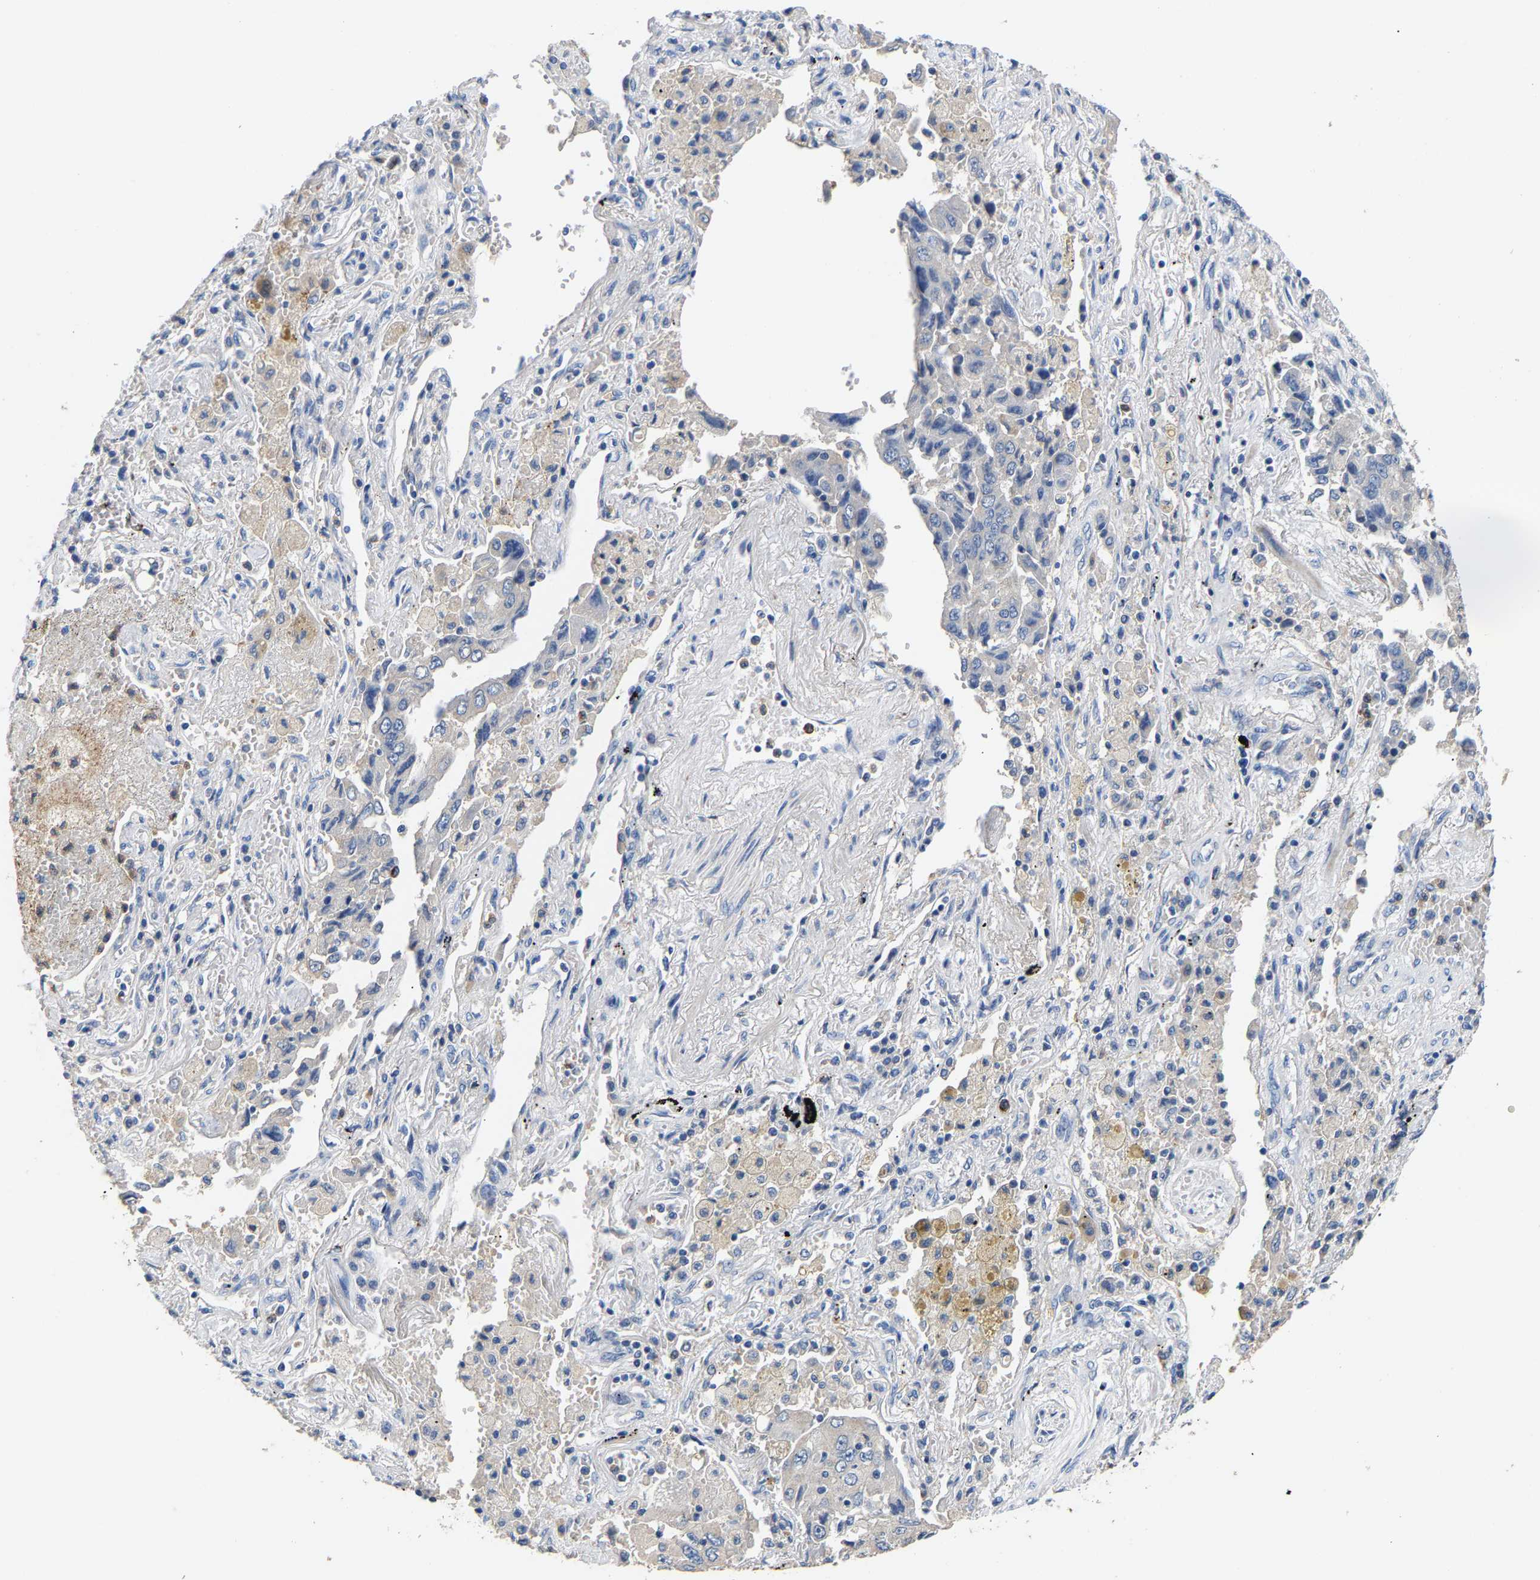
{"staining": {"intensity": "negative", "quantity": "none", "location": "none"}, "tissue": "lung cancer", "cell_type": "Tumor cells", "image_type": "cancer", "snomed": [{"axis": "morphology", "description": "Adenocarcinoma, NOS"}, {"axis": "topography", "description": "Lung"}], "caption": "An immunohistochemistry micrograph of lung cancer (adenocarcinoma) is shown. There is no staining in tumor cells of lung cancer (adenocarcinoma).", "gene": "CCDC171", "patient": {"sex": "female", "age": 65}}